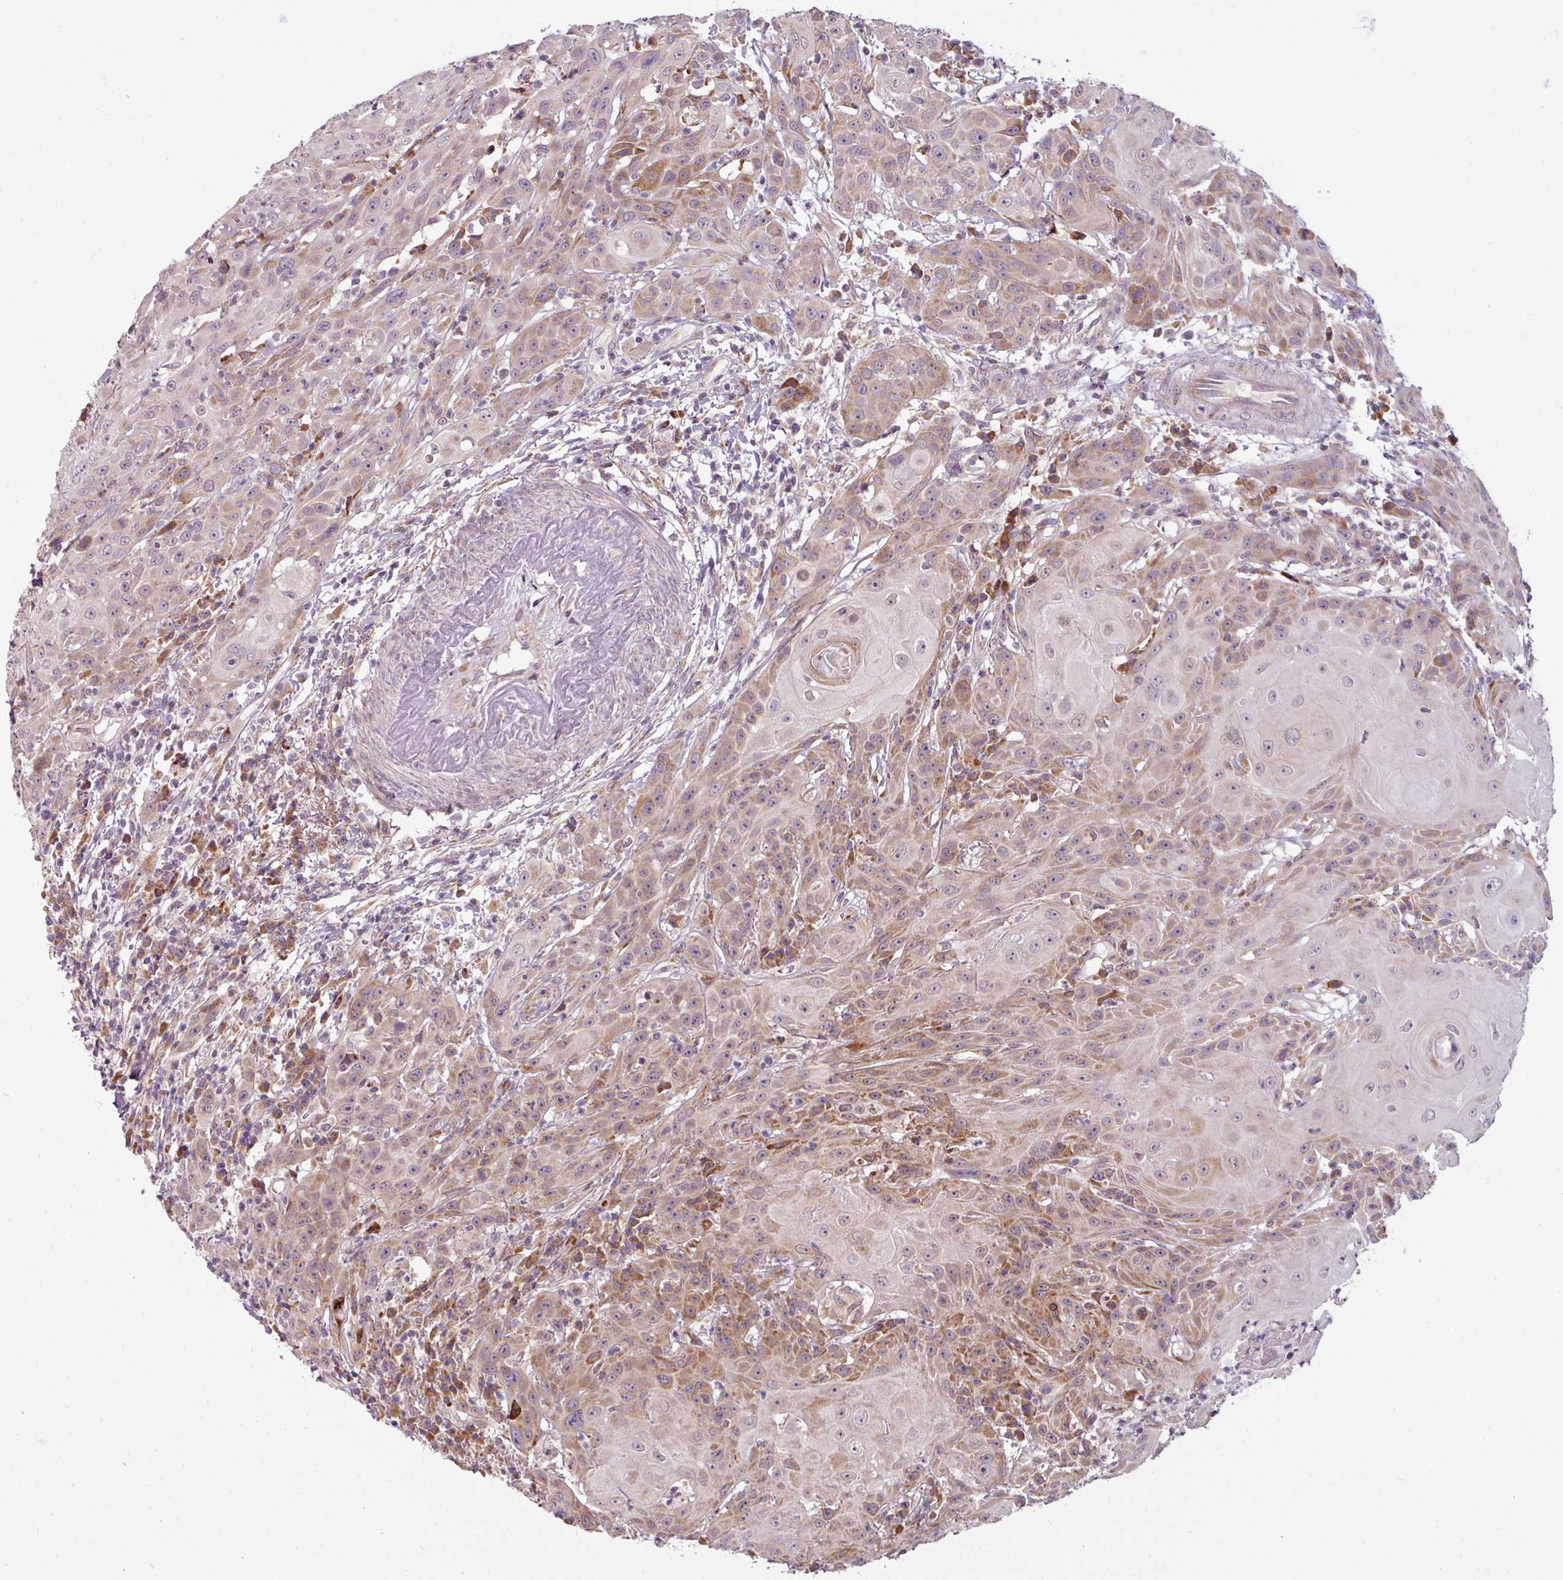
{"staining": {"intensity": "moderate", "quantity": "25%-75%", "location": "cytoplasmic/membranous"}, "tissue": "head and neck cancer", "cell_type": "Tumor cells", "image_type": "cancer", "snomed": [{"axis": "morphology", "description": "Squamous cell carcinoma, NOS"}, {"axis": "topography", "description": "Skin"}, {"axis": "topography", "description": "Head-Neck"}], "caption": "About 25%-75% of tumor cells in human squamous cell carcinoma (head and neck) demonstrate moderate cytoplasmic/membranous protein positivity as visualized by brown immunohistochemical staining.", "gene": "MAGT1", "patient": {"sex": "male", "age": 80}}